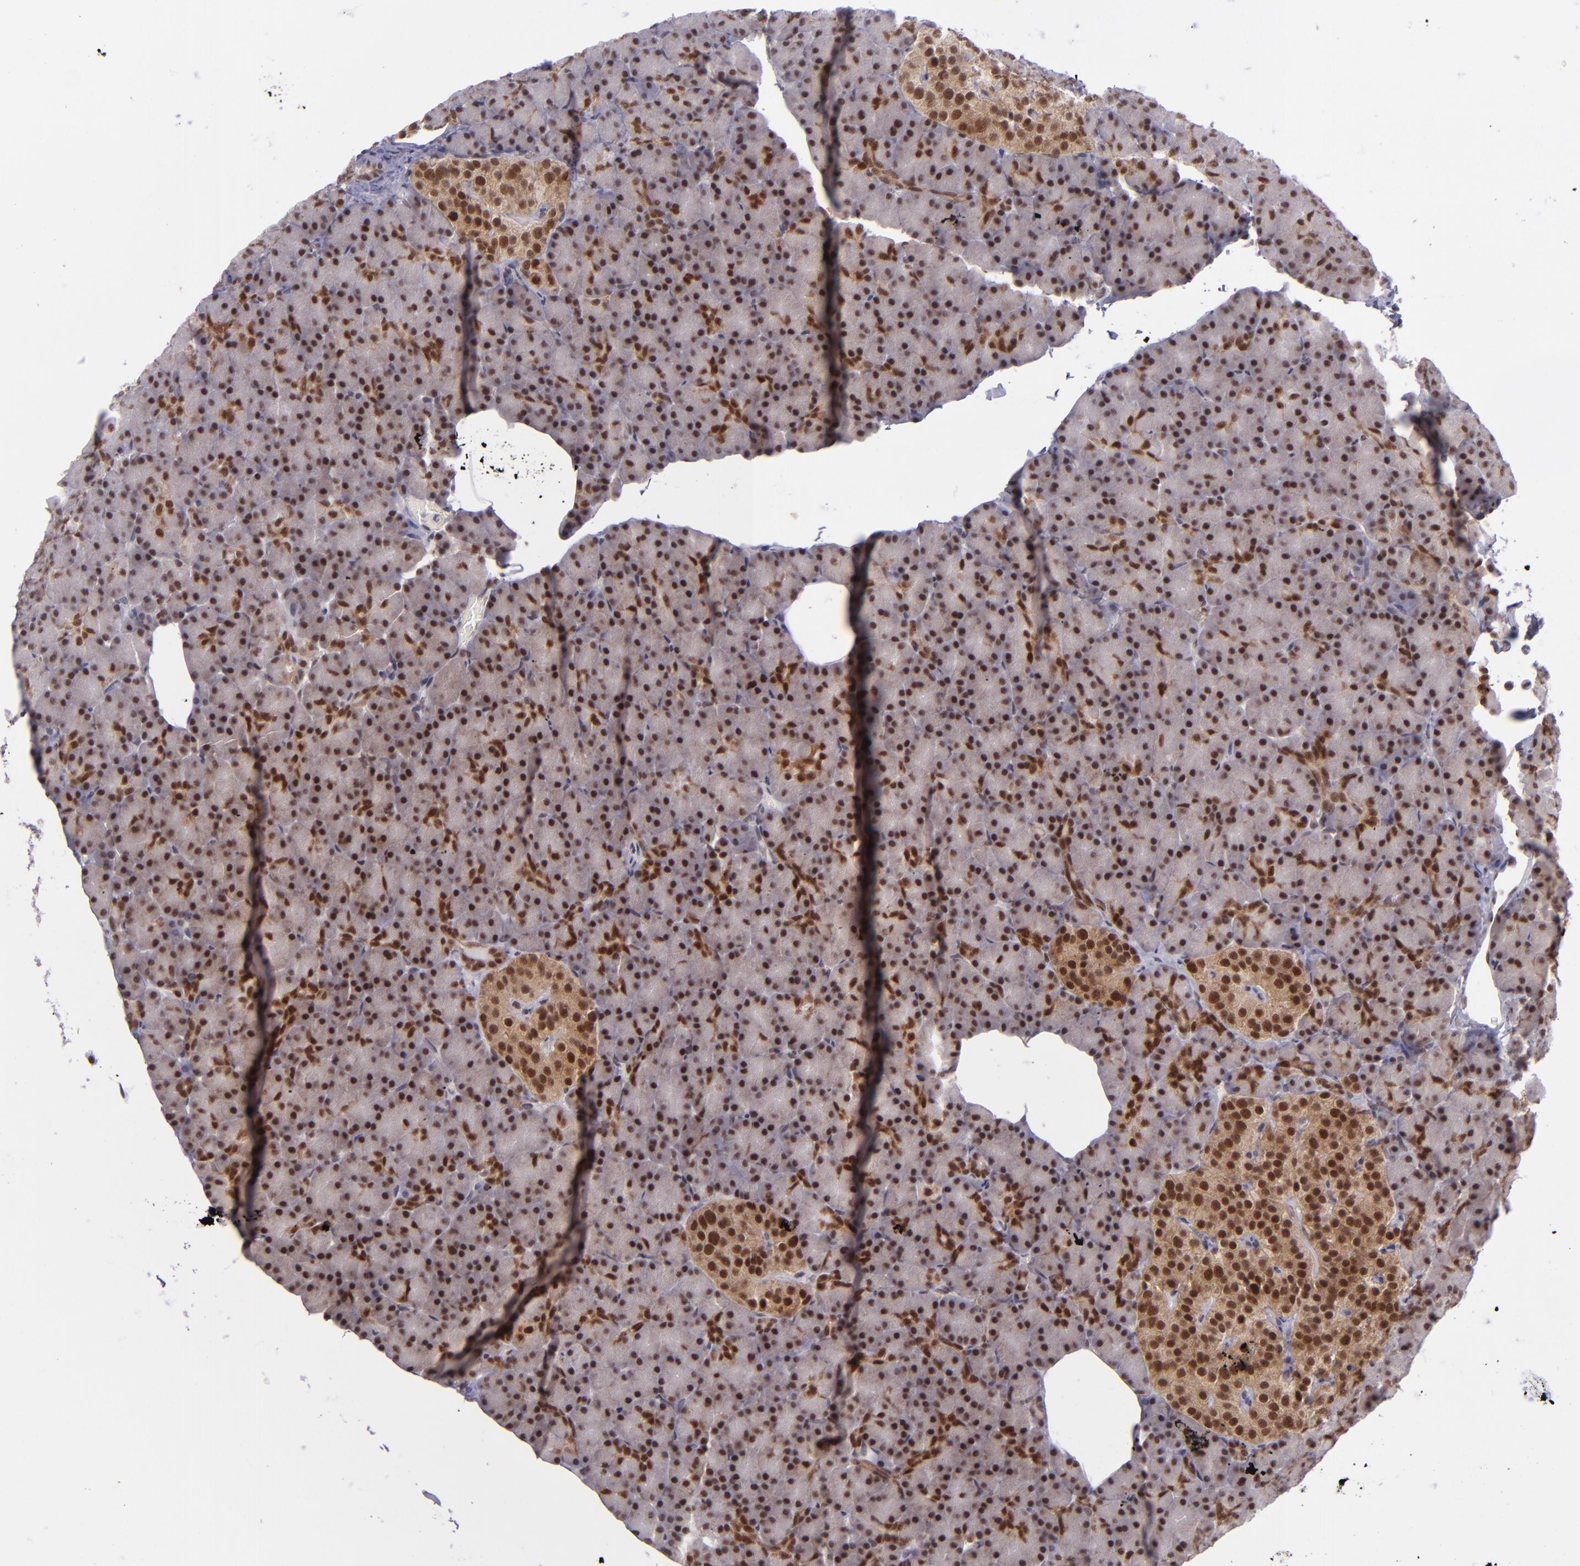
{"staining": {"intensity": "moderate", "quantity": ">75%", "location": "nuclear"}, "tissue": "pancreas", "cell_type": "Exocrine glandular cells", "image_type": "normal", "snomed": [{"axis": "morphology", "description": "Normal tissue, NOS"}, {"axis": "topography", "description": "Pancreas"}], "caption": "This micrograph shows immunohistochemistry staining of benign human pancreas, with medium moderate nuclear staining in approximately >75% of exocrine glandular cells.", "gene": "BAG1", "patient": {"sex": "female", "age": 43}}